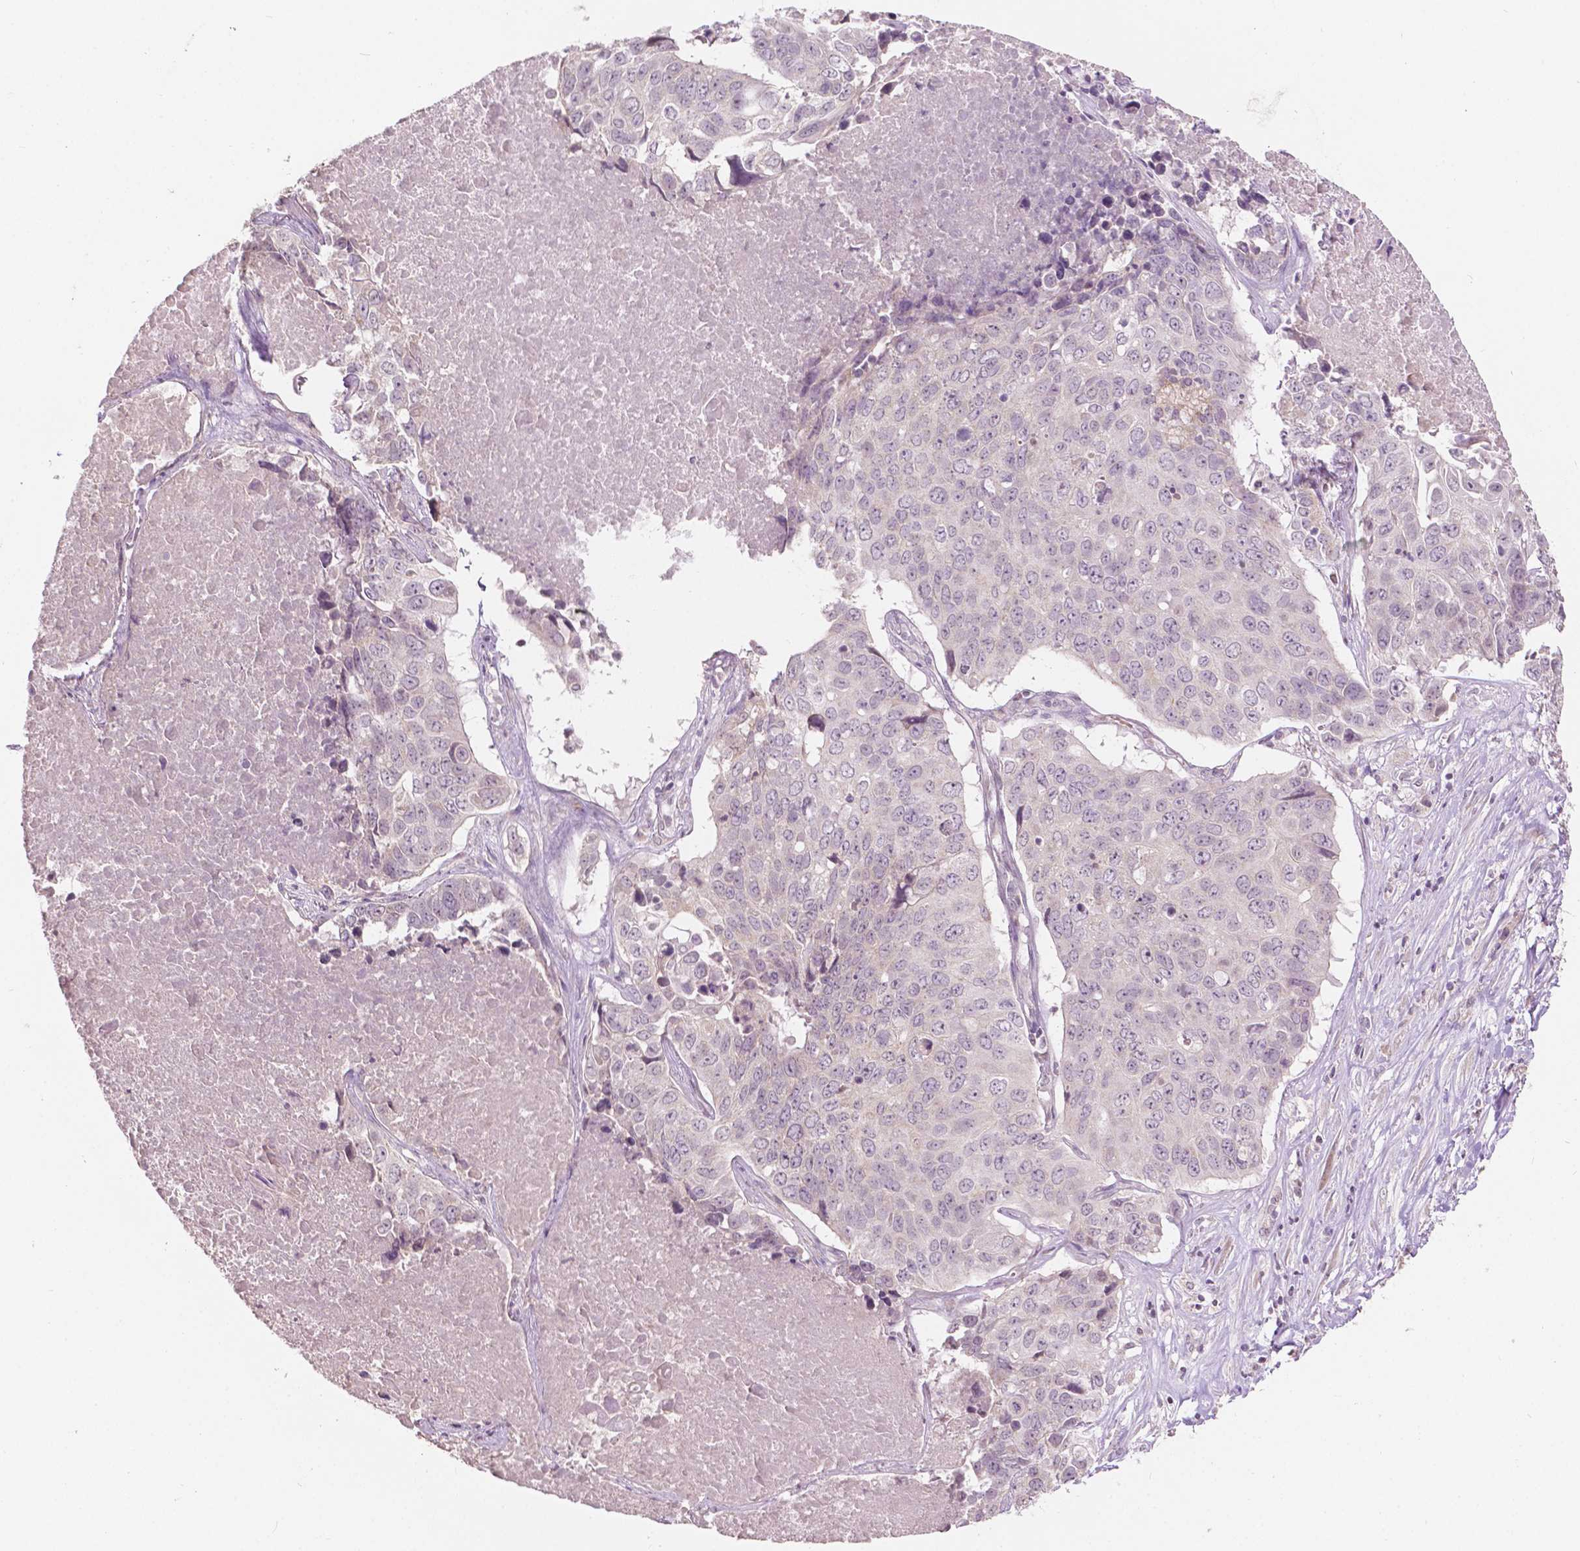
{"staining": {"intensity": "negative", "quantity": "none", "location": "none"}, "tissue": "lung cancer", "cell_type": "Tumor cells", "image_type": "cancer", "snomed": [{"axis": "morphology", "description": "Normal tissue, NOS"}, {"axis": "morphology", "description": "Squamous cell carcinoma, NOS"}, {"axis": "topography", "description": "Bronchus"}, {"axis": "topography", "description": "Lung"}], "caption": "Immunohistochemistry photomicrograph of human lung squamous cell carcinoma stained for a protein (brown), which shows no positivity in tumor cells.", "gene": "NOS1AP", "patient": {"sex": "male", "age": 64}}